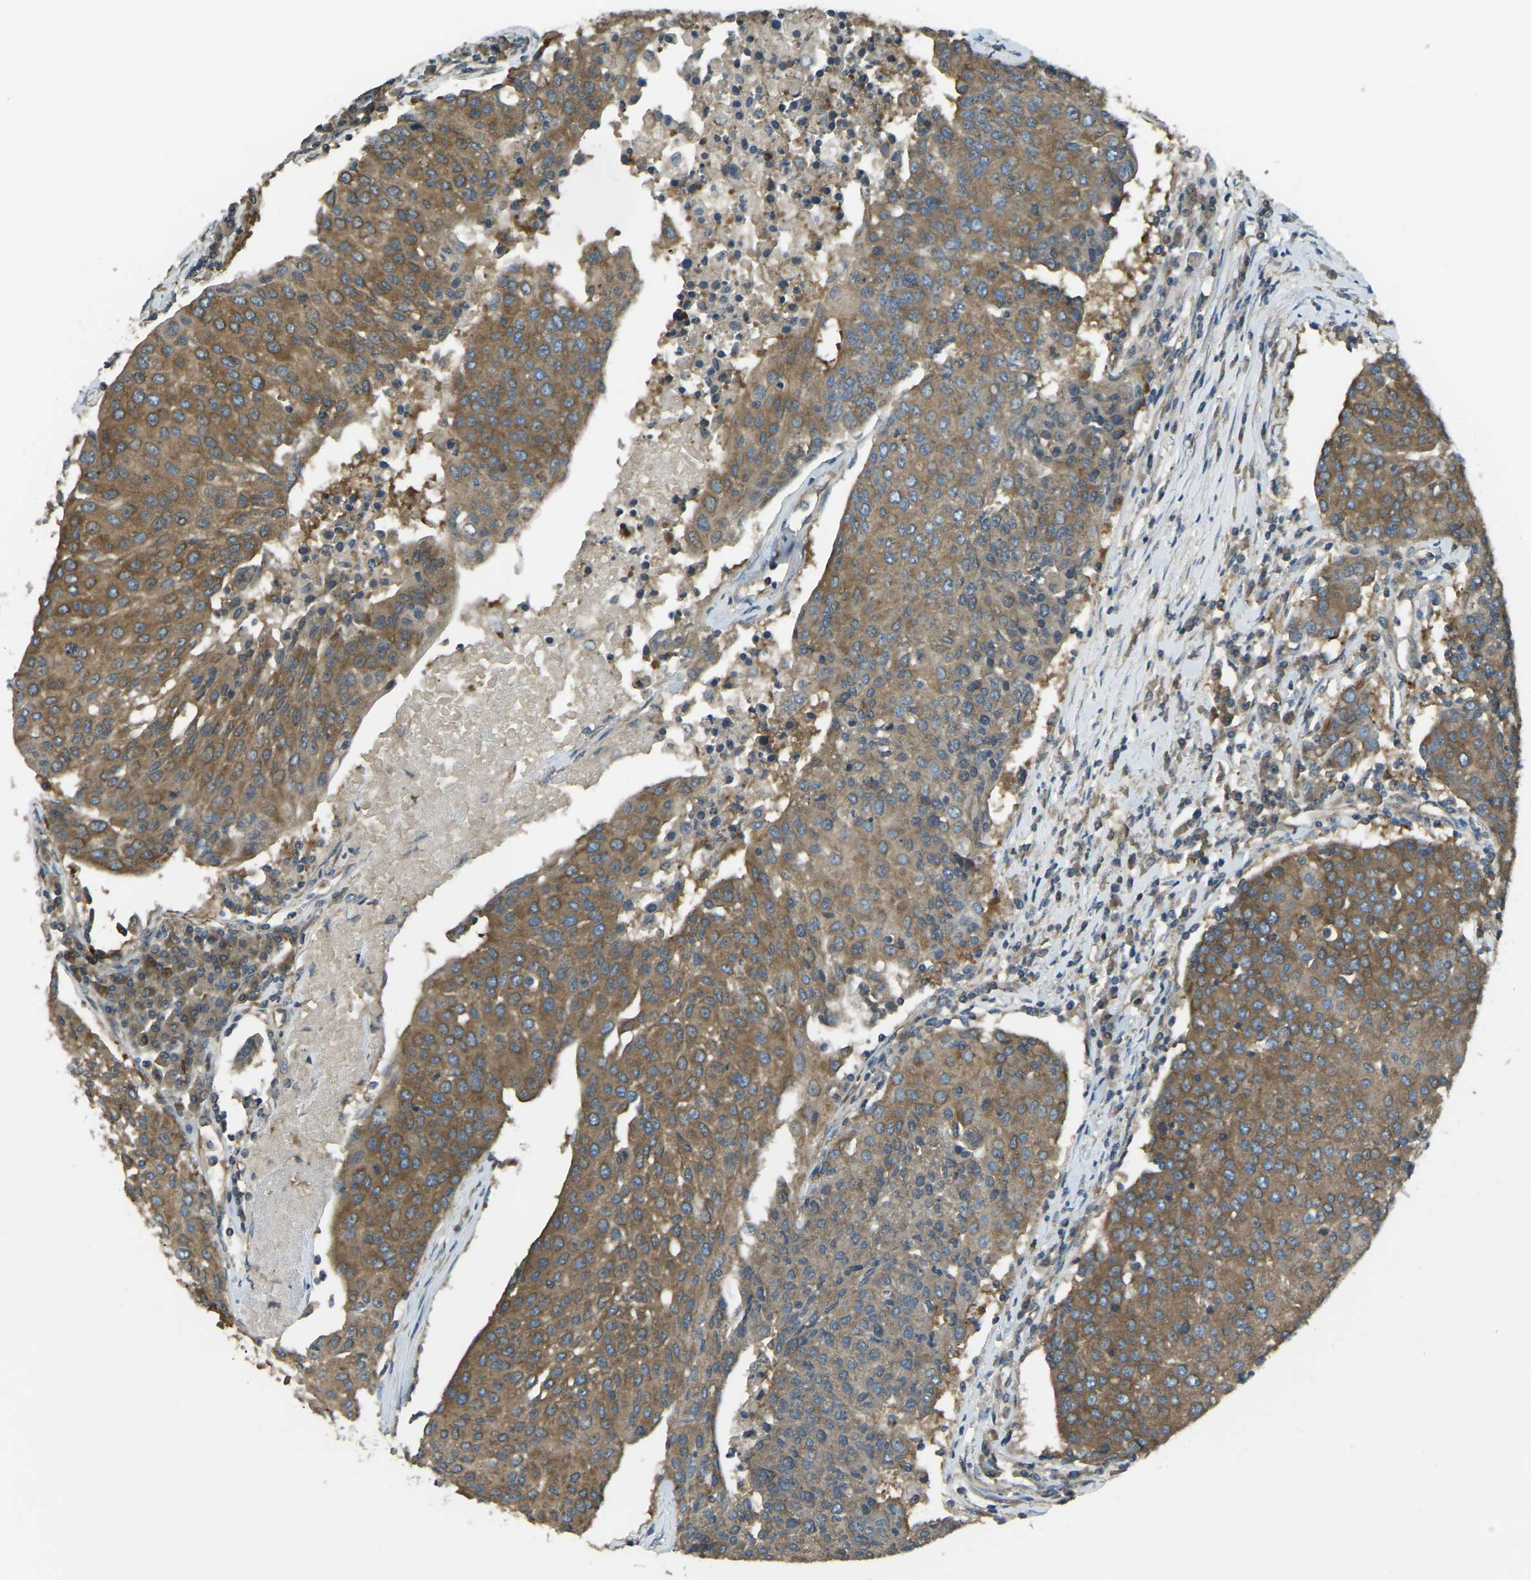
{"staining": {"intensity": "strong", "quantity": ">75%", "location": "cytoplasmic/membranous"}, "tissue": "urothelial cancer", "cell_type": "Tumor cells", "image_type": "cancer", "snomed": [{"axis": "morphology", "description": "Urothelial carcinoma, High grade"}, {"axis": "topography", "description": "Urinary bladder"}], "caption": "Immunohistochemistry micrograph of neoplastic tissue: human urothelial carcinoma (high-grade) stained using immunohistochemistry displays high levels of strong protein expression localized specifically in the cytoplasmic/membranous of tumor cells, appearing as a cytoplasmic/membranous brown color.", "gene": "AIMP1", "patient": {"sex": "female", "age": 85}}